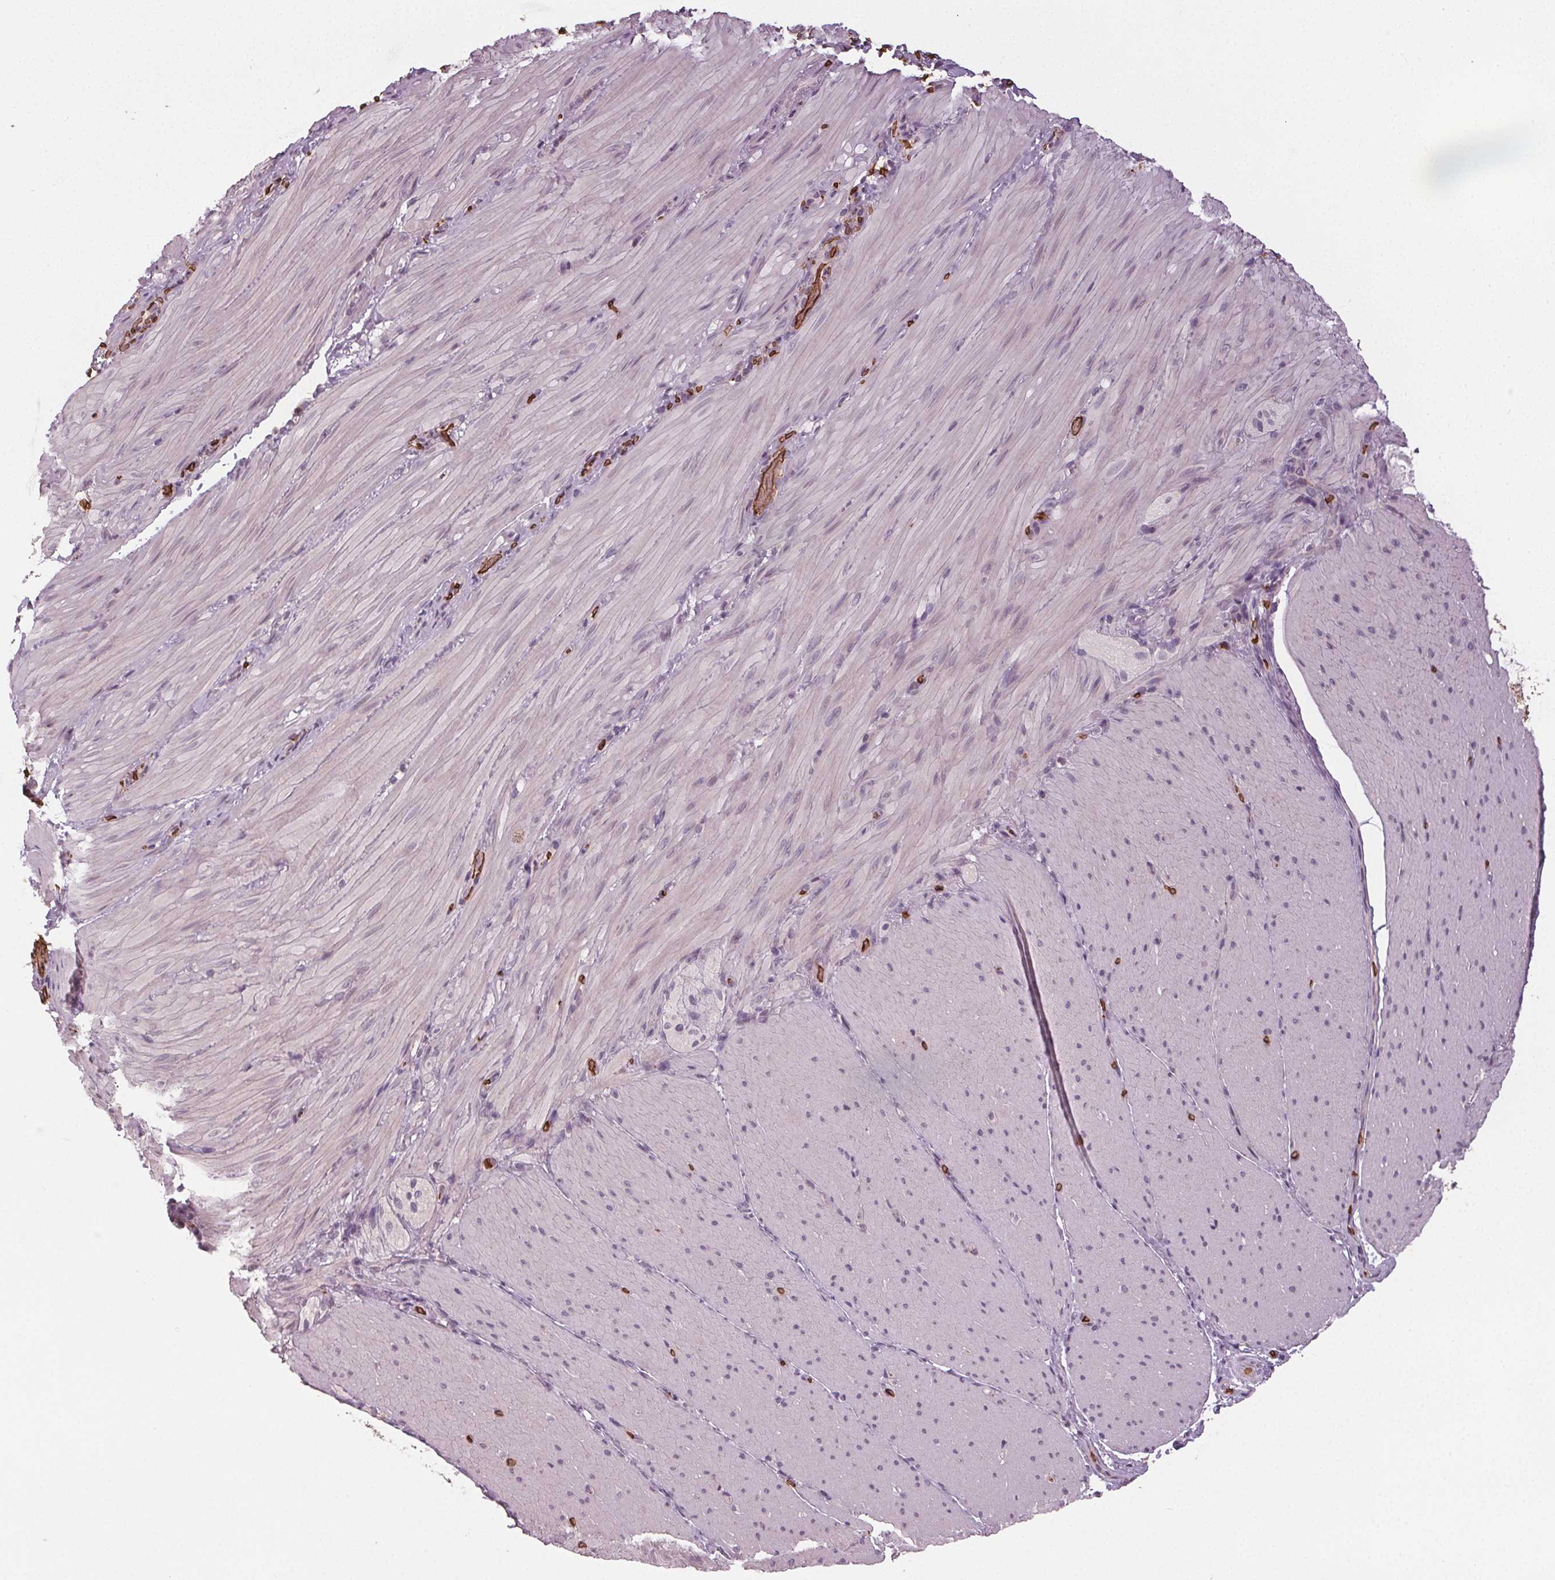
{"staining": {"intensity": "negative", "quantity": "none", "location": "none"}, "tissue": "smooth muscle", "cell_type": "Smooth muscle cells", "image_type": "normal", "snomed": [{"axis": "morphology", "description": "Normal tissue, NOS"}, {"axis": "topography", "description": "Smooth muscle"}, {"axis": "topography", "description": "Colon"}], "caption": "Immunohistochemistry (IHC) histopathology image of normal smooth muscle: smooth muscle stained with DAB (3,3'-diaminobenzidine) demonstrates no significant protein positivity in smooth muscle cells.", "gene": "SLC4A1", "patient": {"sex": "male", "age": 73}}